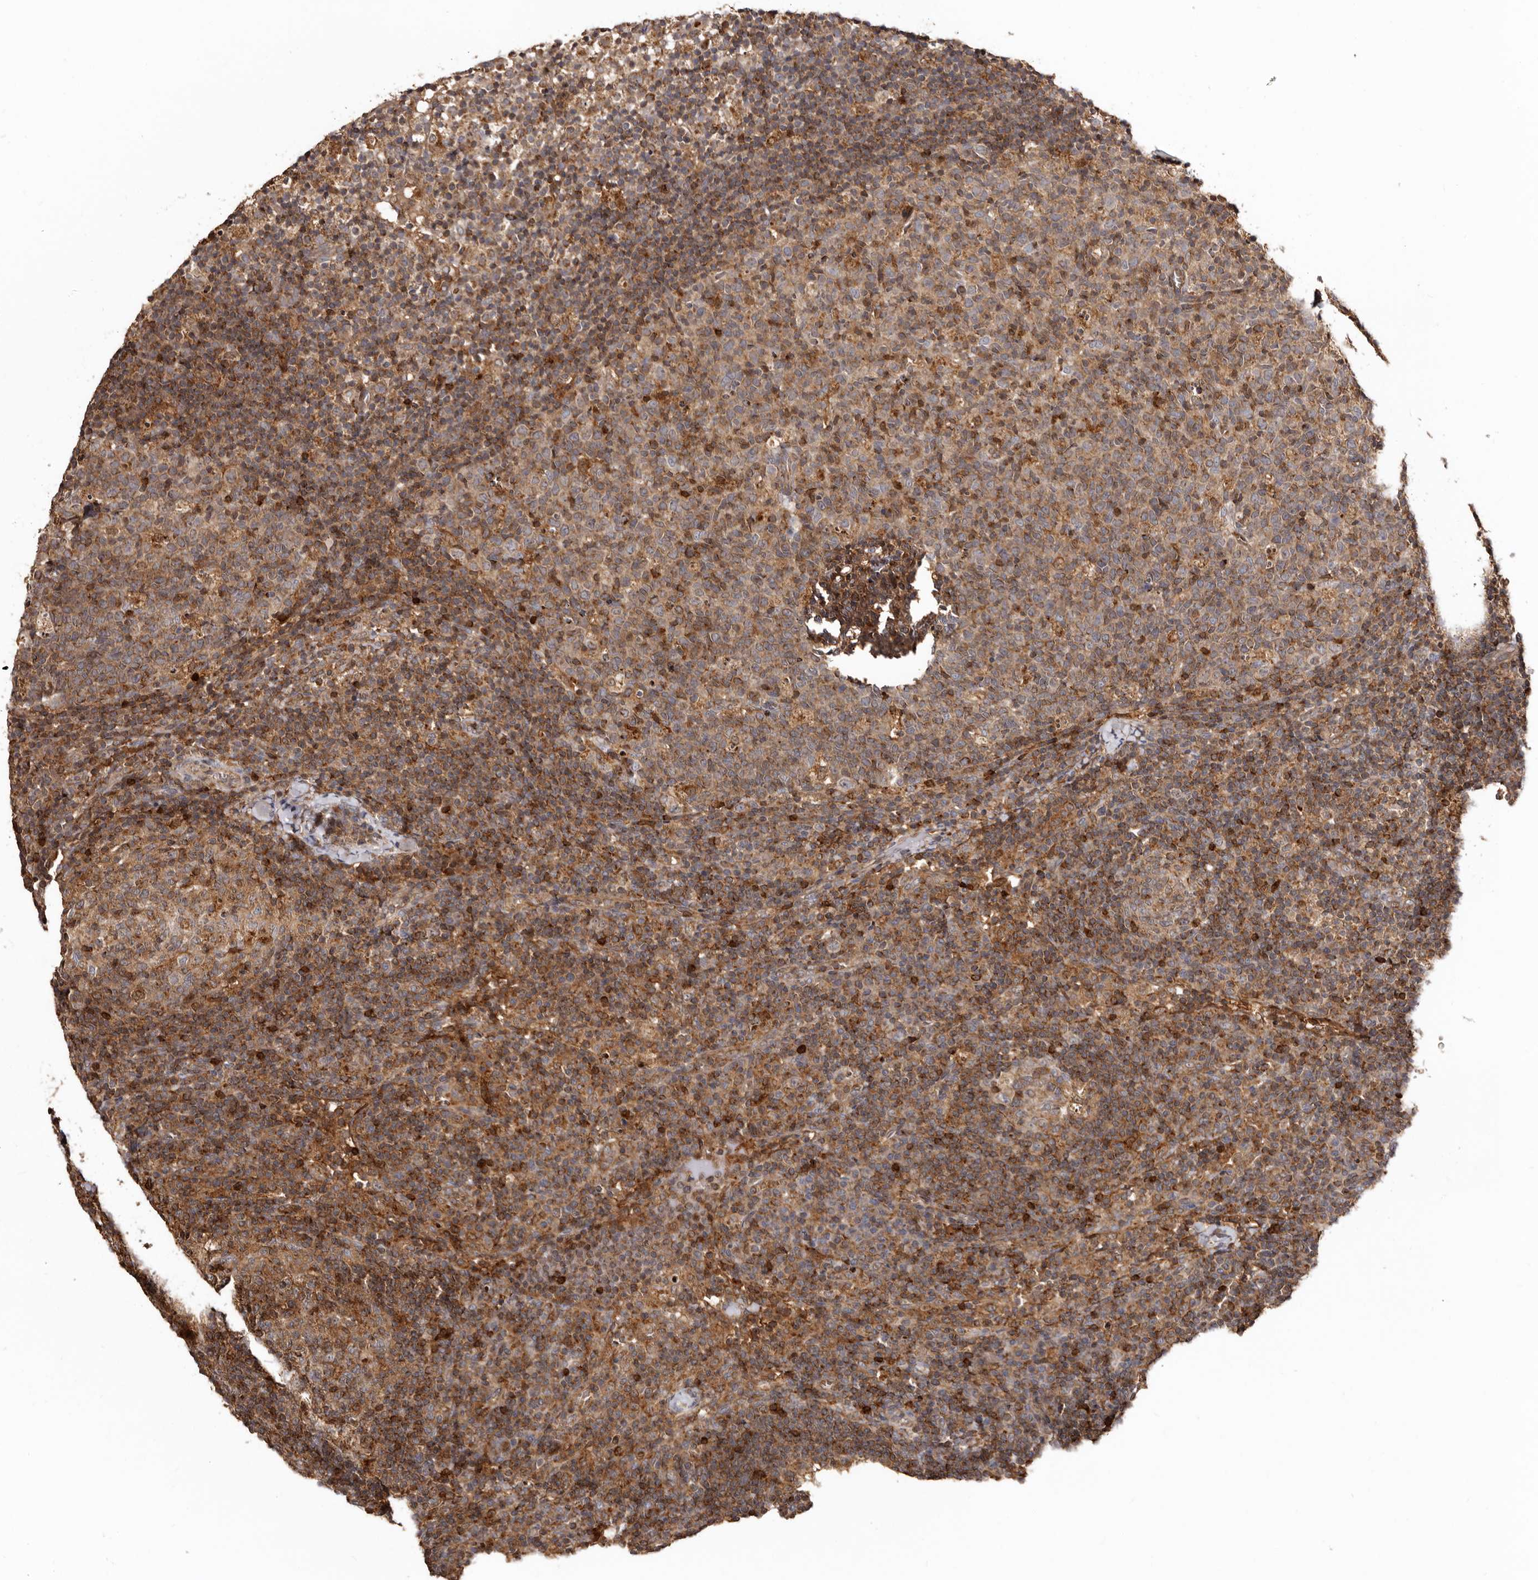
{"staining": {"intensity": "moderate", "quantity": ">75%", "location": "cytoplasmic/membranous"}, "tissue": "lymph node", "cell_type": "Germinal center cells", "image_type": "normal", "snomed": [{"axis": "morphology", "description": "Normal tissue, NOS"}, {"axis": "morphology", "description": "Inflammation, NOS"}, {"axis": "topography", "description": "Lymph node"}], "caption": "Protein expression analysis of normal human lymph node reveals moderate cytoplasmic/membranous expression in about >75% of germinal center cells. The staining was performed using DAB, with brown indicating positive protein expression. Nuclei are stained blue with hematoxylin.", "gene": "BAX", "patient": {"sex": "male", "age": 55}}